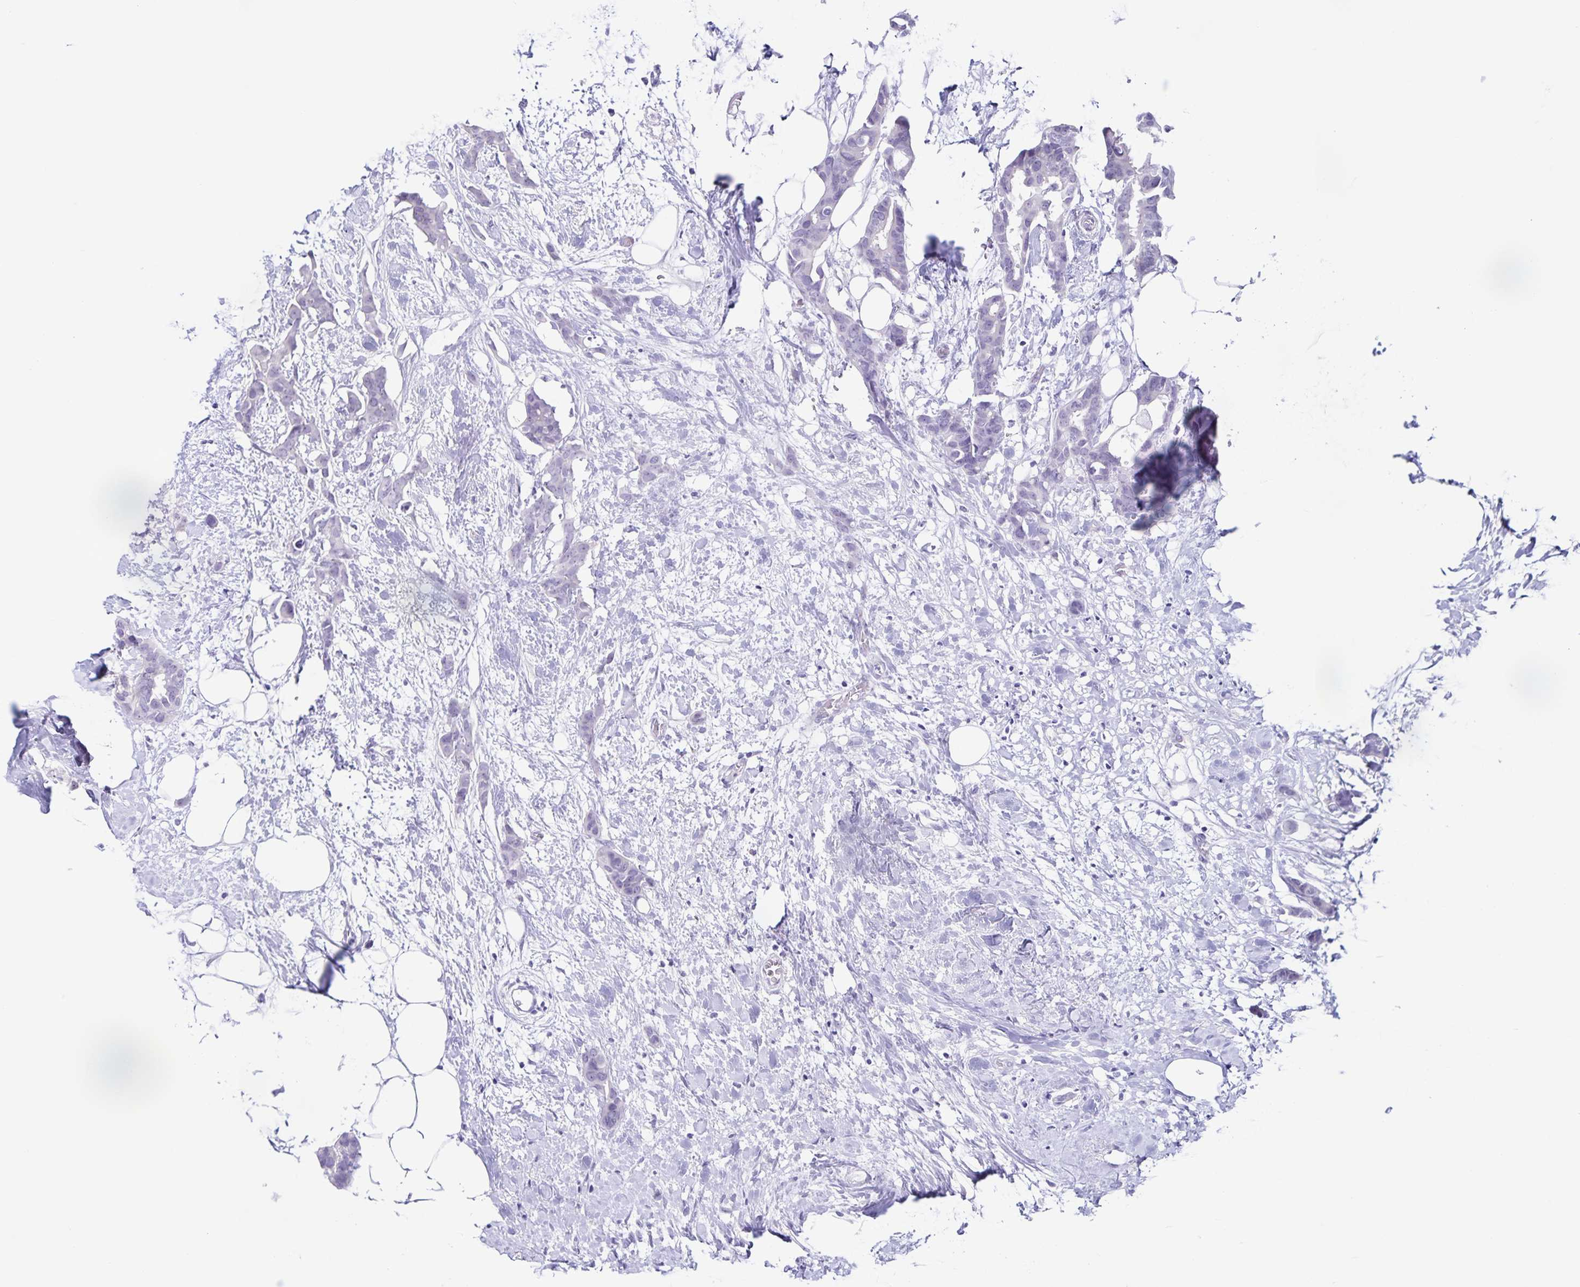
{"staining": {"intensity": "negative", "quantity": "none", "location": "none"}, "tissue": "breast cancer", "cell_type": "Tumor cells", "image_type": "cancer", "snomed": [{"axis": "morphology", "description": "Duct carcinoma"}, {"axis": "topography", "description": "Breast"}], "caption": "A photomicrograph of breast cancer stained for a protein demonstrates no brown staining in tumor cells.", "gene": "FAM170A", "patient": {"sex": "female", "age": 62}}